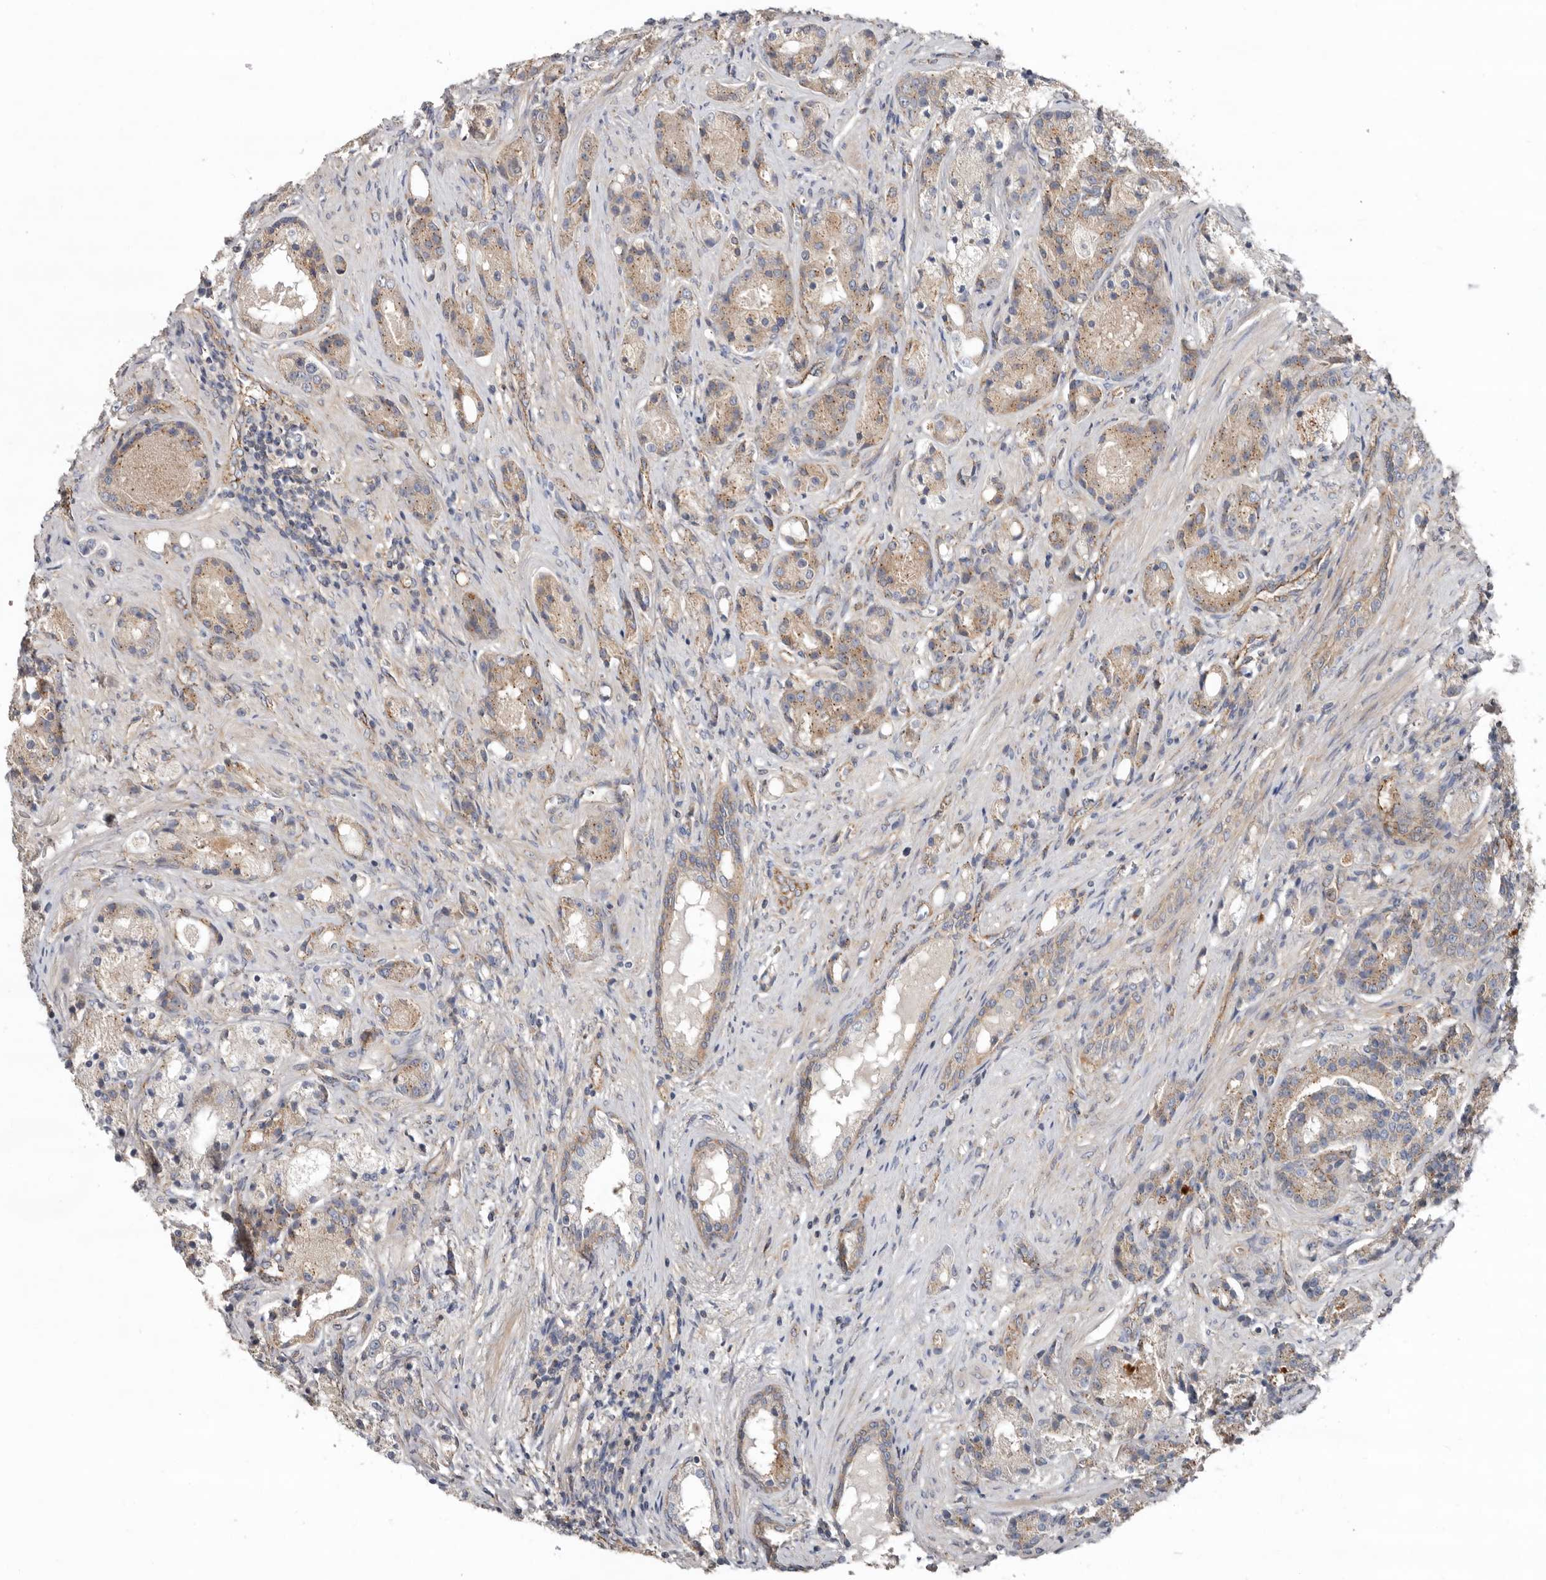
{"staining": {"intensity": "moderate", "quantity": ">75%", "location": "cytoplasmic/membranous"}, "tissue": "prostate cancer", "cell_type": "Tumor cells", "image_type": "cancer", "snomed": [{"axis": "morphology", "description": "Adenocarcinoma, High grade"}, {"axis": "topography", "description": "Prostate"}], "caption": "Moderate cytoplasmic/membranous staining for a protein is present in about >75% of tumor cells of prostate cancer using IHC.", "gene": "LUZP1", "patient": {"sex": "male", "age": 60}}